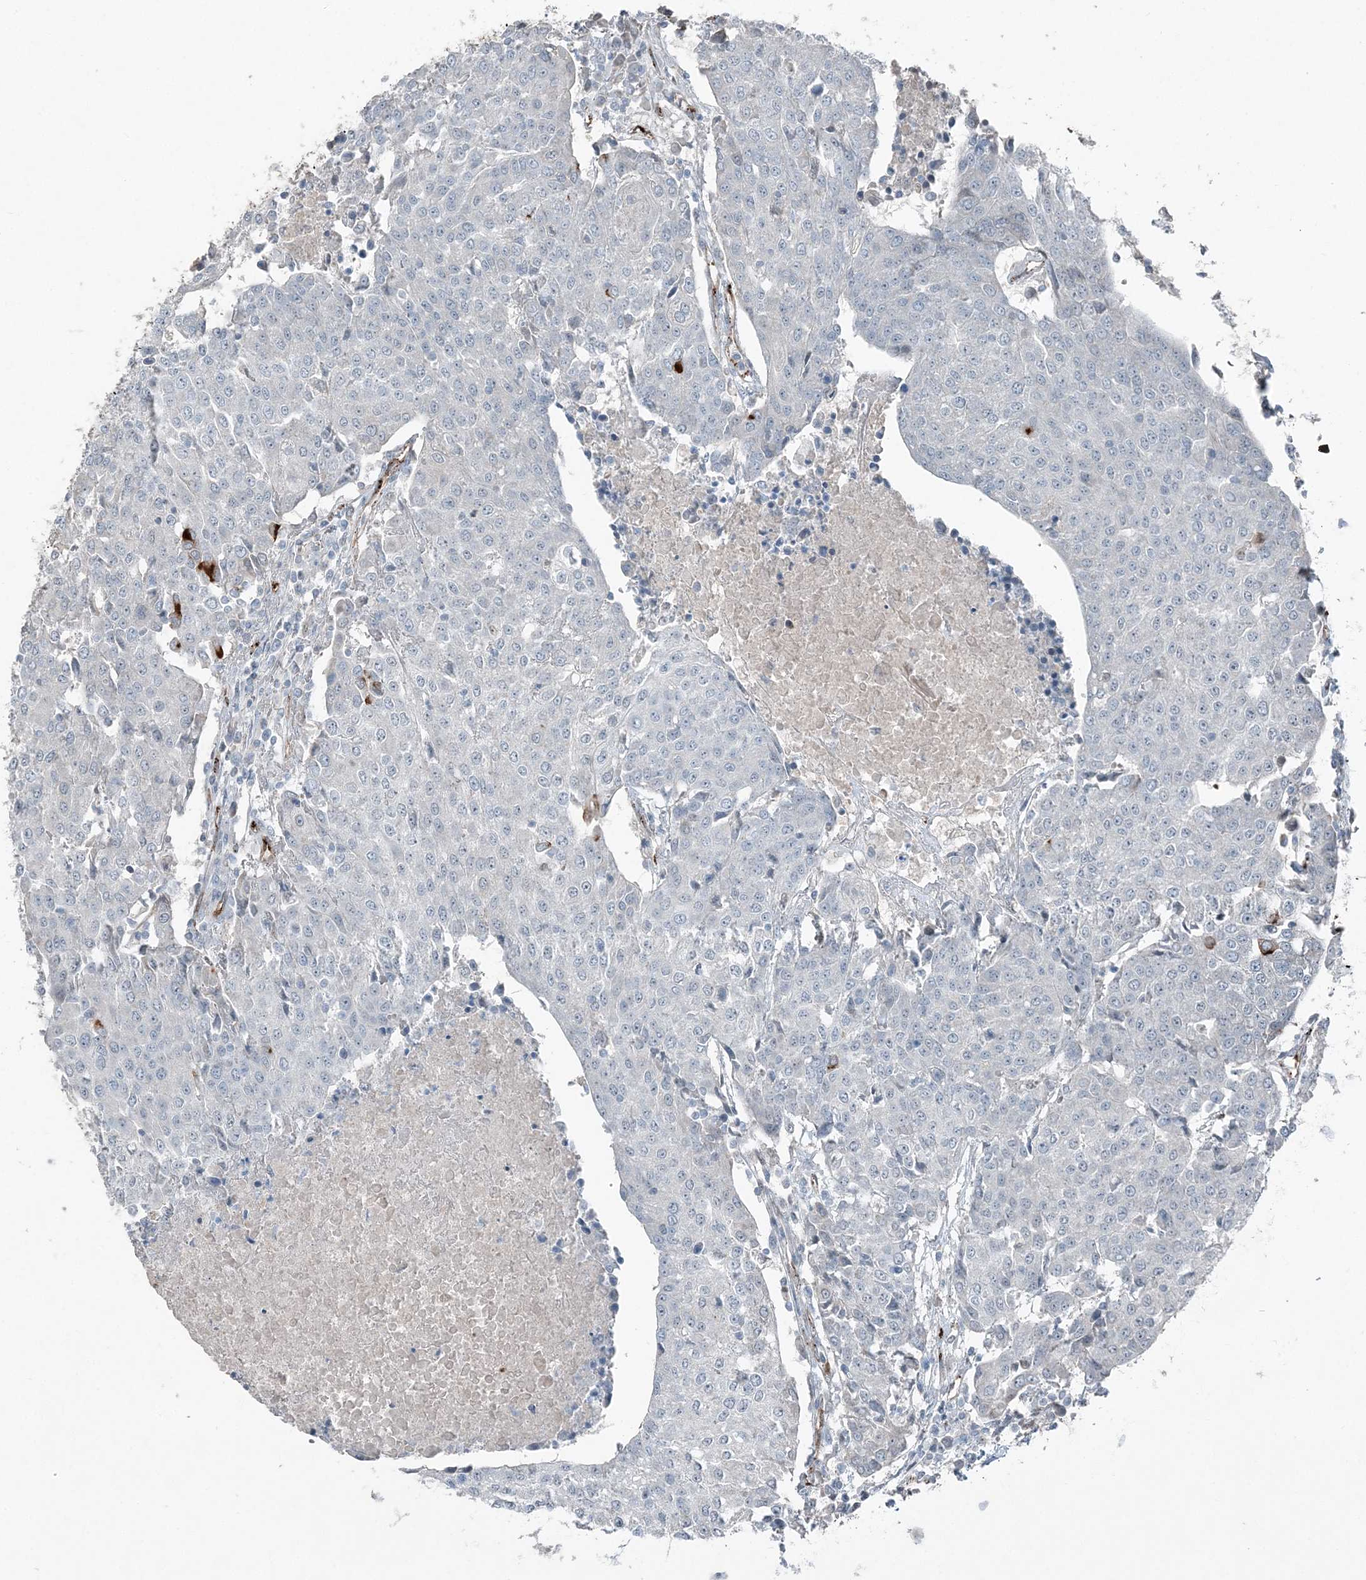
{"staining": {"intensity": "negative", "quantity": "none", "location": "none"}, "tissue": "urothelial cancer", "cell_type": "Tumor cells", "image_type": "cancer", "snomed": [{"axis": "morphology", "description": "Urothelial carcinoma, High grade"}, {"axis": "topography", "description": "Urinary bladder"}], "caption": "Tumor cells are negative for protein expression in human urothelial carcinoma (high-grade). (DAB IHC with hematoxylin counter stain).", "gene": "ELOVL7", "patient": {"sex": "female", "age": 85}}